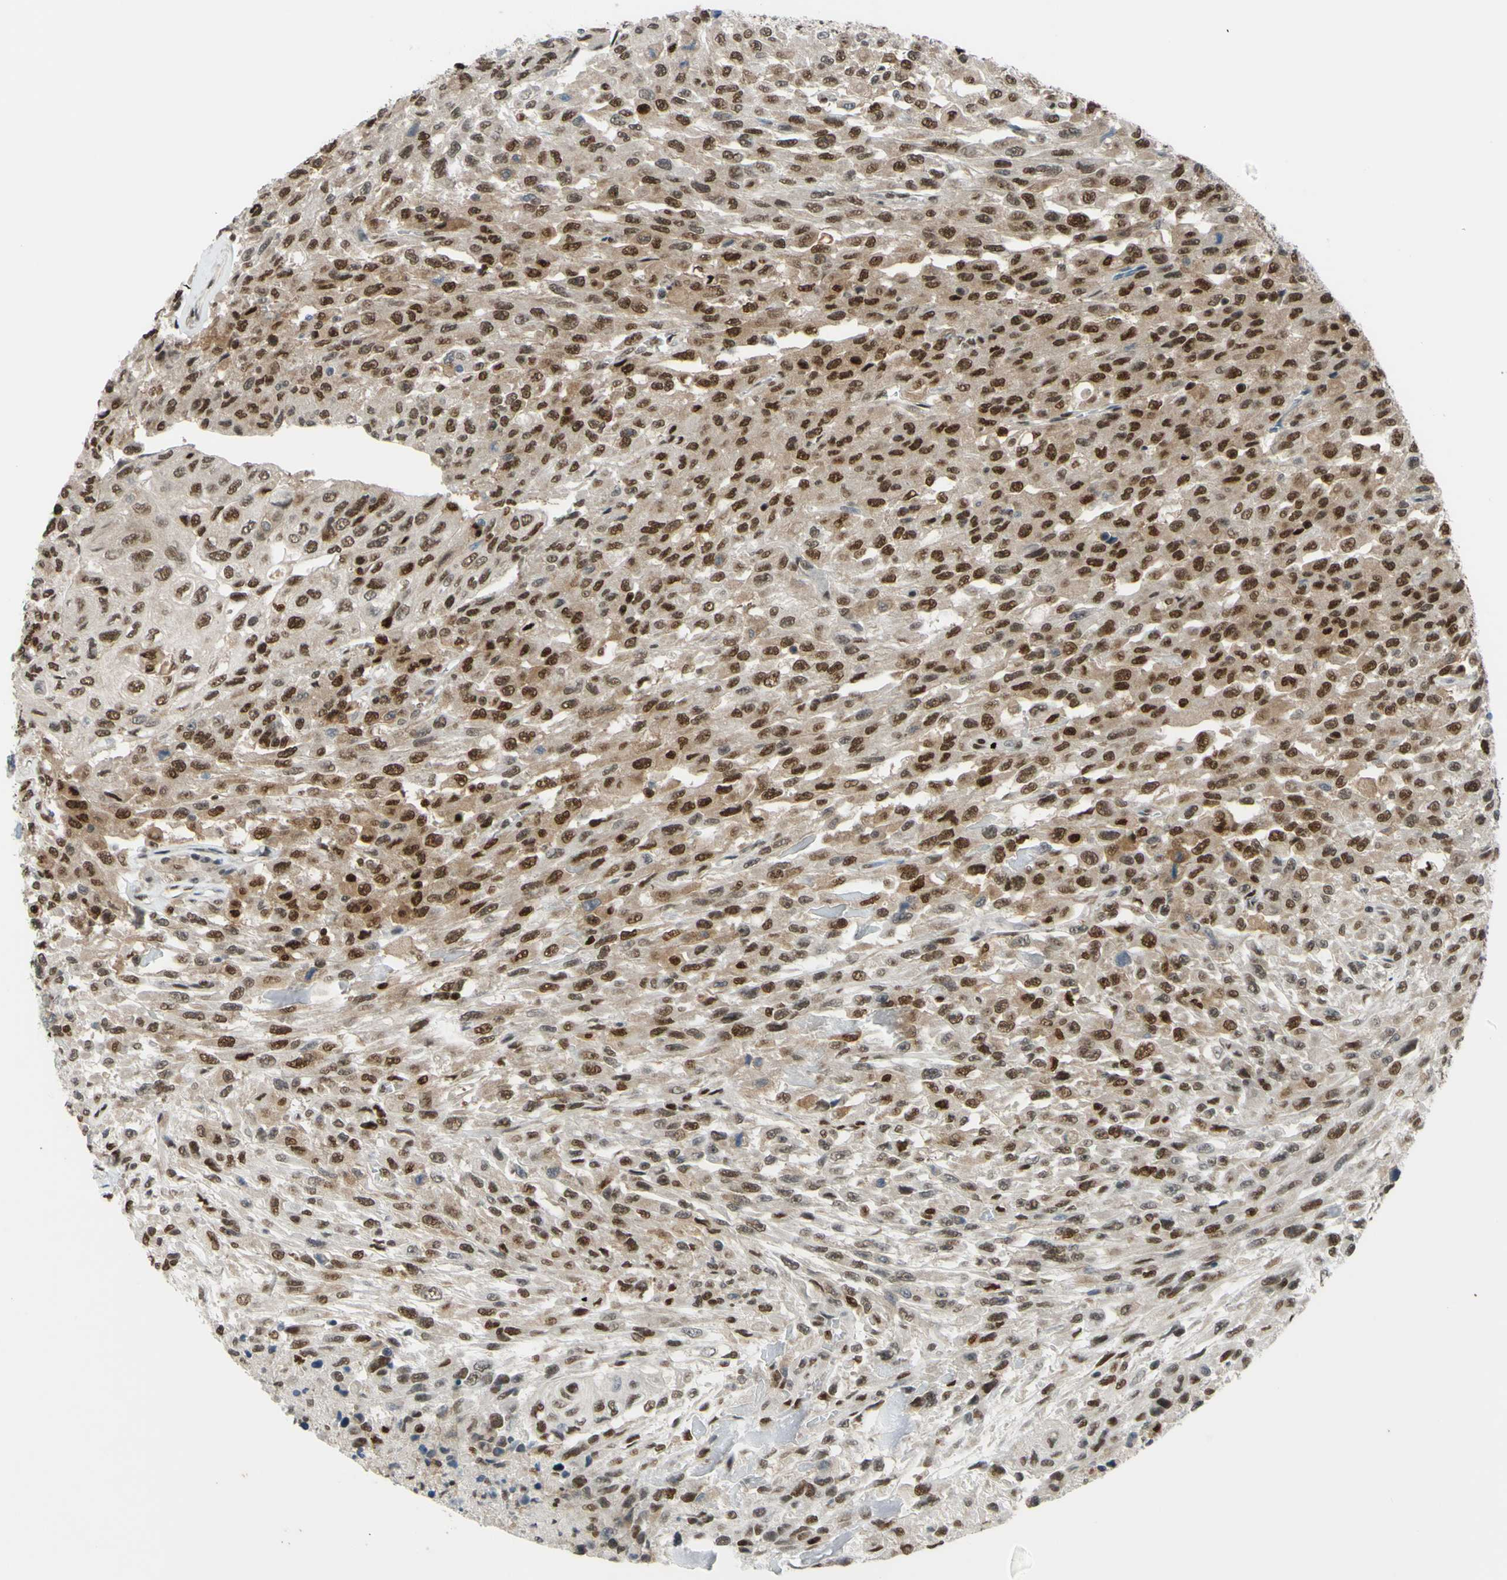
{"staining": {"intensity": "moderate", "quantity": ">75%", "location": "cytoplasmic/membranous,nuclear"}, "tissue": "urothelial cancer", "cell_type": "Tumor cells", "image_type": "cancer", "snomed": [{"axis": "morphology", "description": "Urothelial carcinoma, High grade"}, {"axis": "topography", "description": "Urinary bladder"}], "caption": "Moderate cytoplasmic/membranous and nuclear staining is identified in approximately >75% of tumor cells in high-grade urothelial carcinoma.", "gene": "FKBP5", "patient": {"sex": "male", "age": 66}}